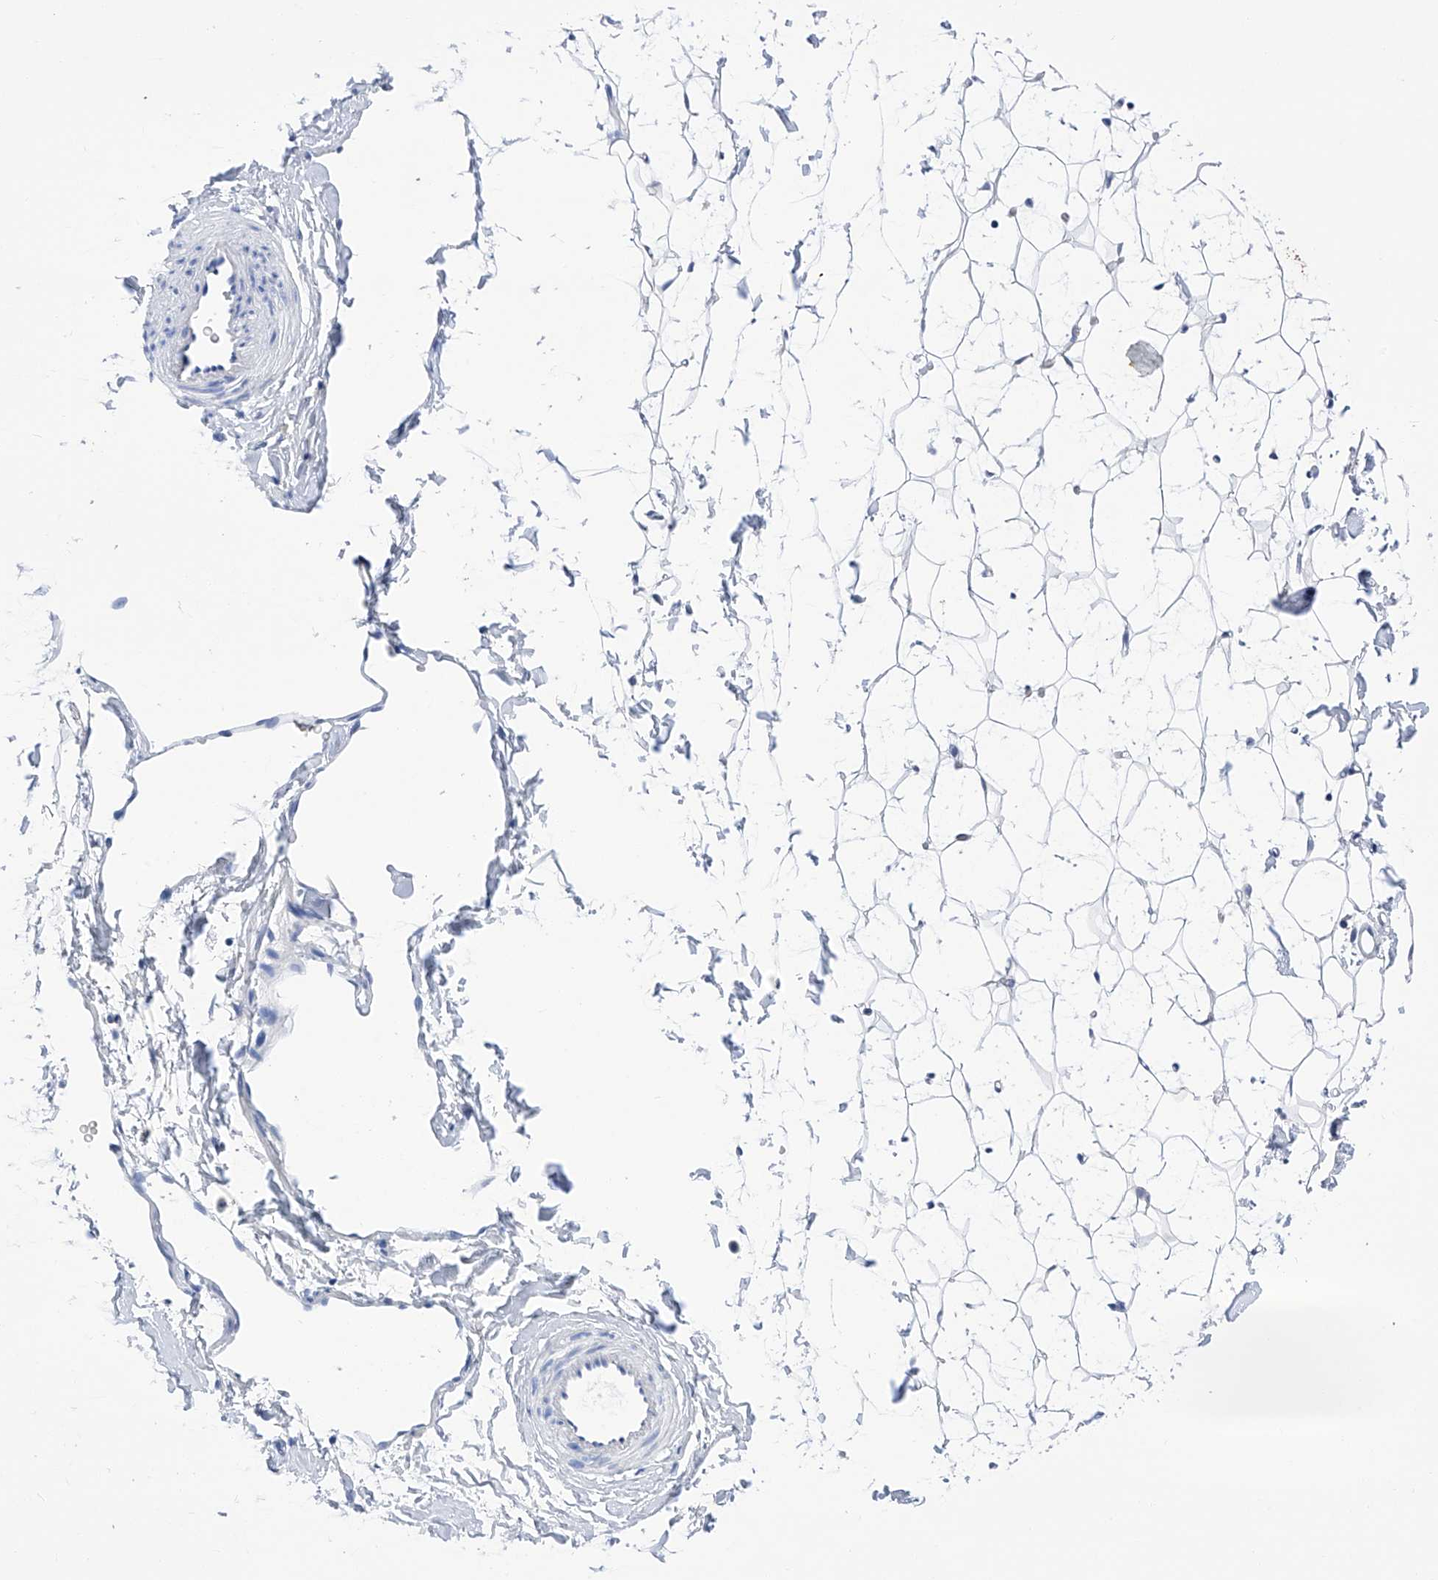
{"staining": {"intensity": "negative", "quantity": "none", "location": "none"}, "tissue": "adipose tissue", "cell_type": "Adipocytes", "image_type": "normal", "snomed": [{"axis": "morphology", "description": "Normal tissue, NOS"}, {"axis": "topography", "description": "Breast"}], "caption": "Photomicrograph shows no protein staining in adipocytes of normal adipose tissue. (Stains: DAB (3,3'-diaminobenzidine) immunohistochemistry (IHC) with hematoxylin counter stain, Microscopy: brightfield microscopy at high magnification).", "gene": "FLG", "patient": {"sex": "female", "age": 23}}